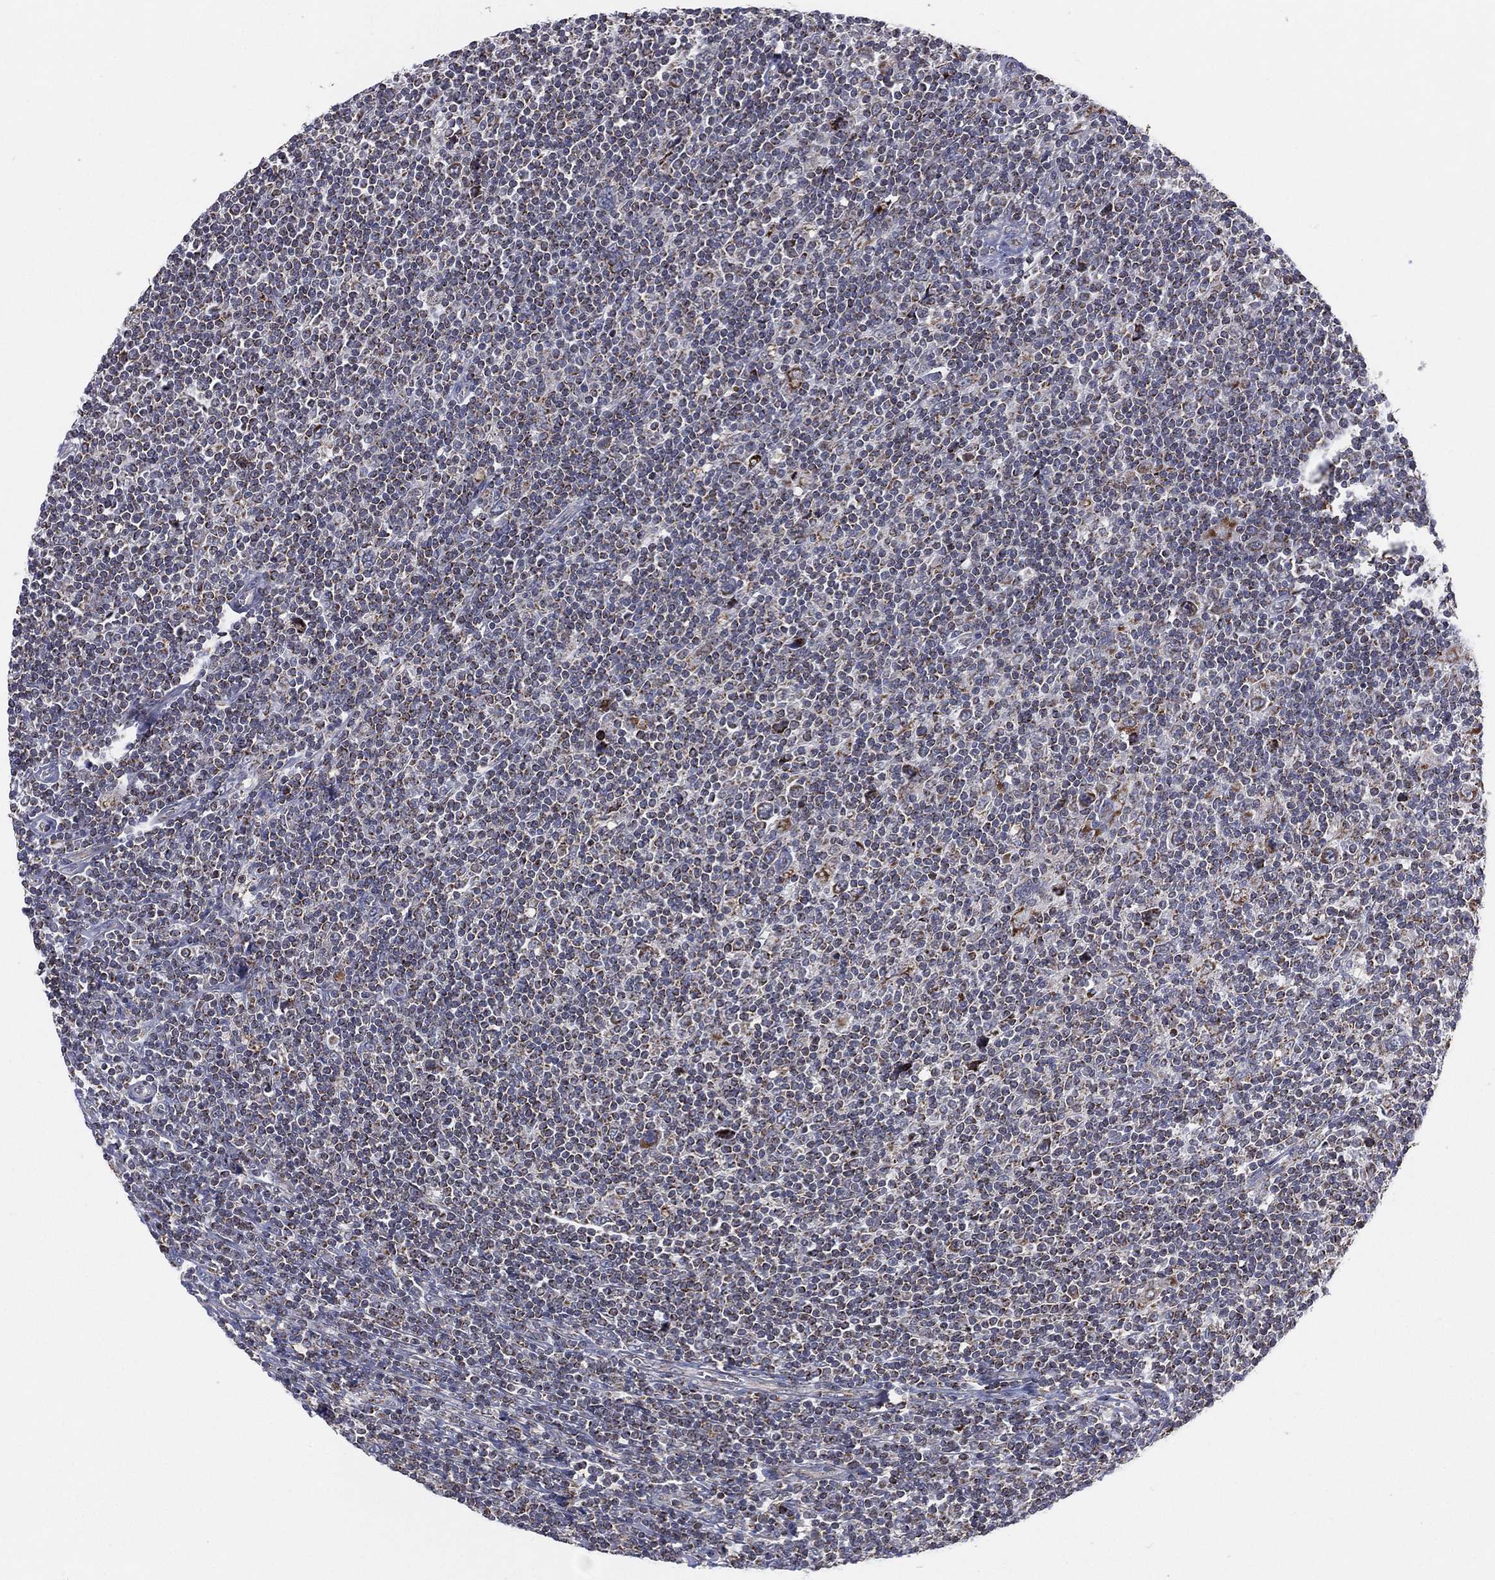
{"staining": {"intensity": "moderate", "quantity": ">75%", "location": "cytoplasmic/membranous"}, "tissue": "lymphoma", "cell_type": "Tumor cells", "image_type": "cancer", "snomed": [{"axis": "morphology", "description": "Hodgkin's disease, NOS"}, {"axis": "topography", "description": "Lymph node"}], "caption": "Moderate cytoplasmic/membranous protein staining is present in about >75% of tumor cells in Hodgkin's disease.", "gene": "PSMG4", "patient": {"sex": "male", "age": 40}}